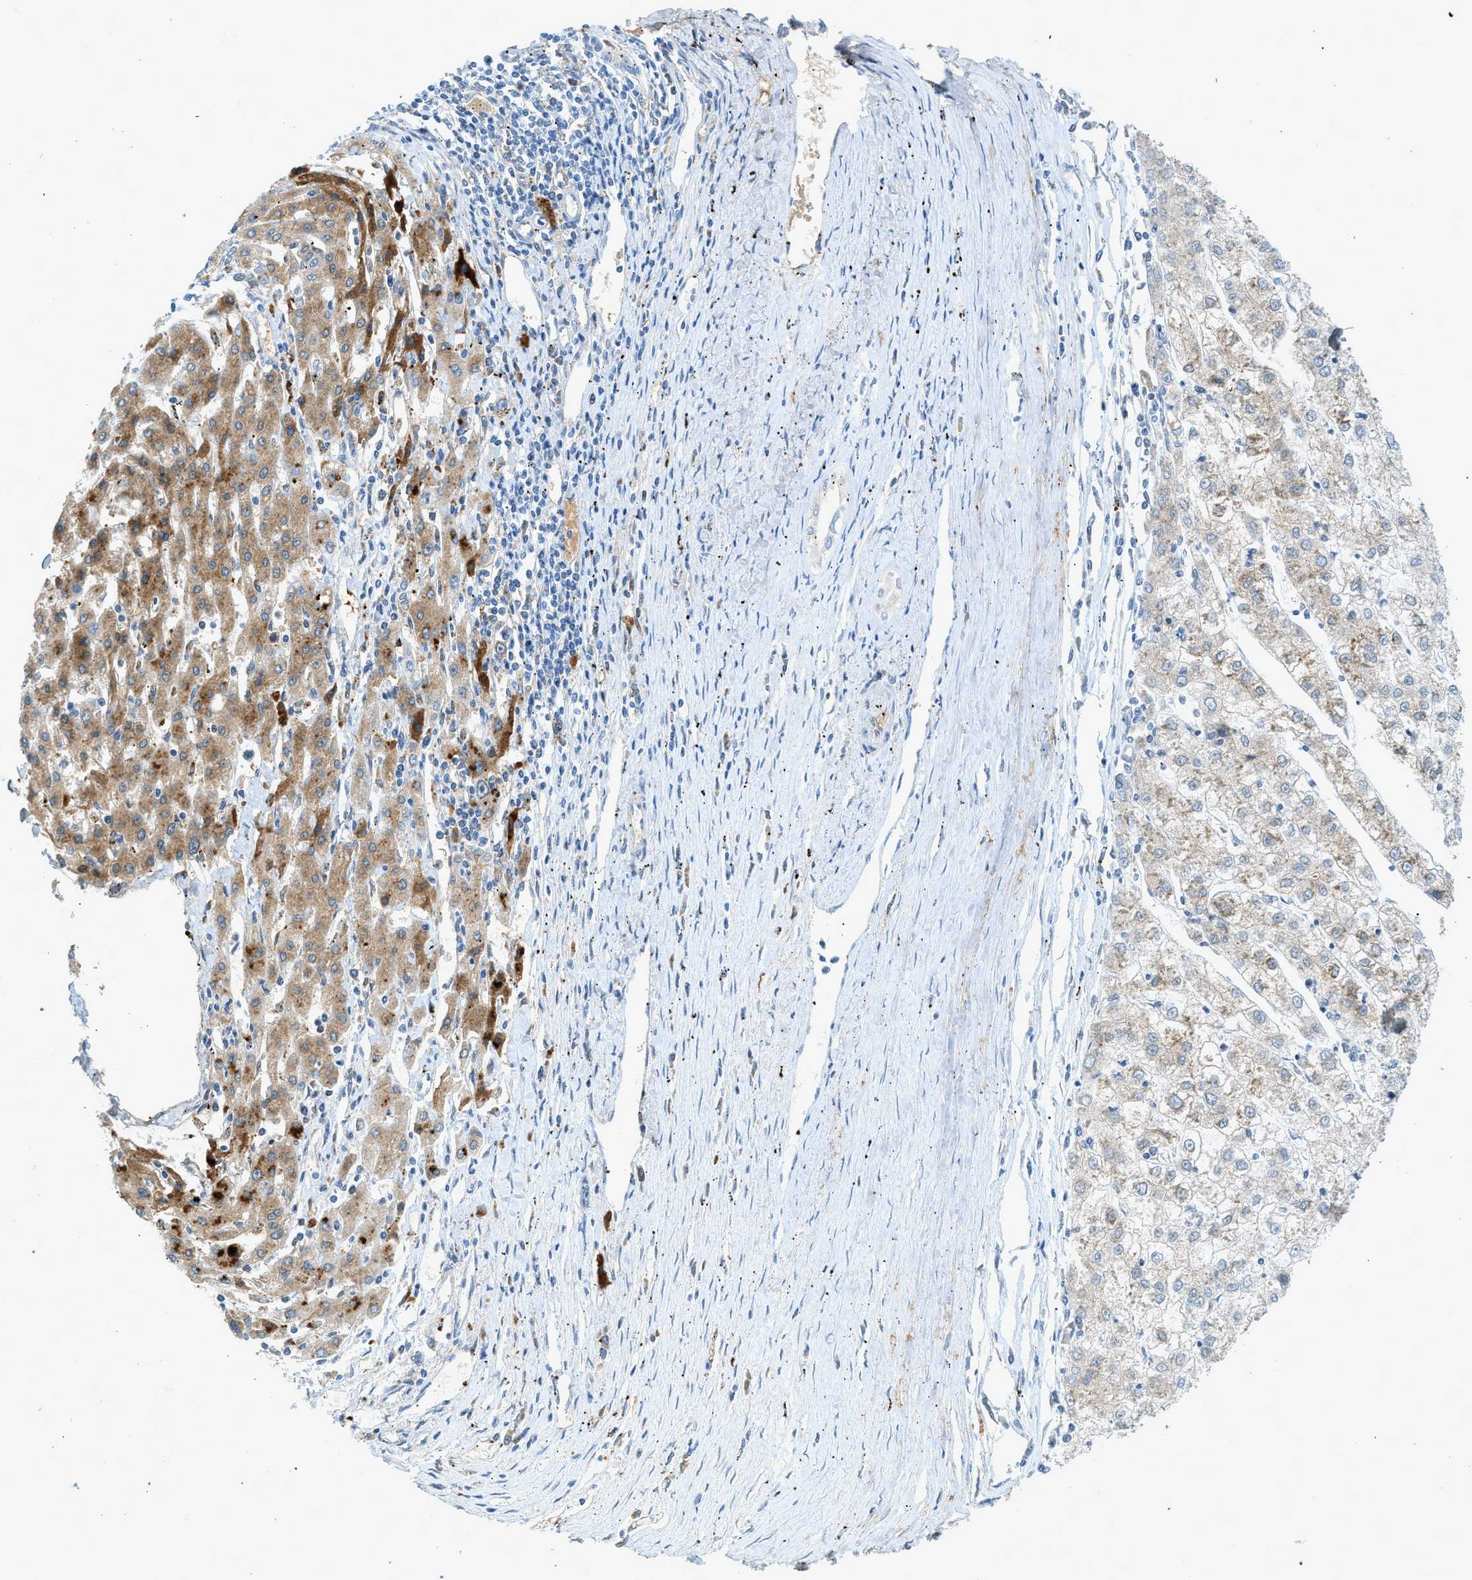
{"staining": {"intensity": "moderate", "quantity": "25%-75%", "location": "cytoplasmic/membranous"}, "tissue": "liver cancer", "cell_type": "Tumor cells", "image_type": "cancer", "snomed": [{"axis": "morphology", "description": "Carcinoma, Hepatocellular, NOS"}, {"axis": "topography", "description": "Liver"}], "caption": "IHC image of liver cancer stained for a protein (brown), which exhibits medium levels of moderate cytoplasmic/membranous positivity in about 25%-75% of tumor cells.", "gene": "F2", "patient": {"sex": "male", "age": 72}}